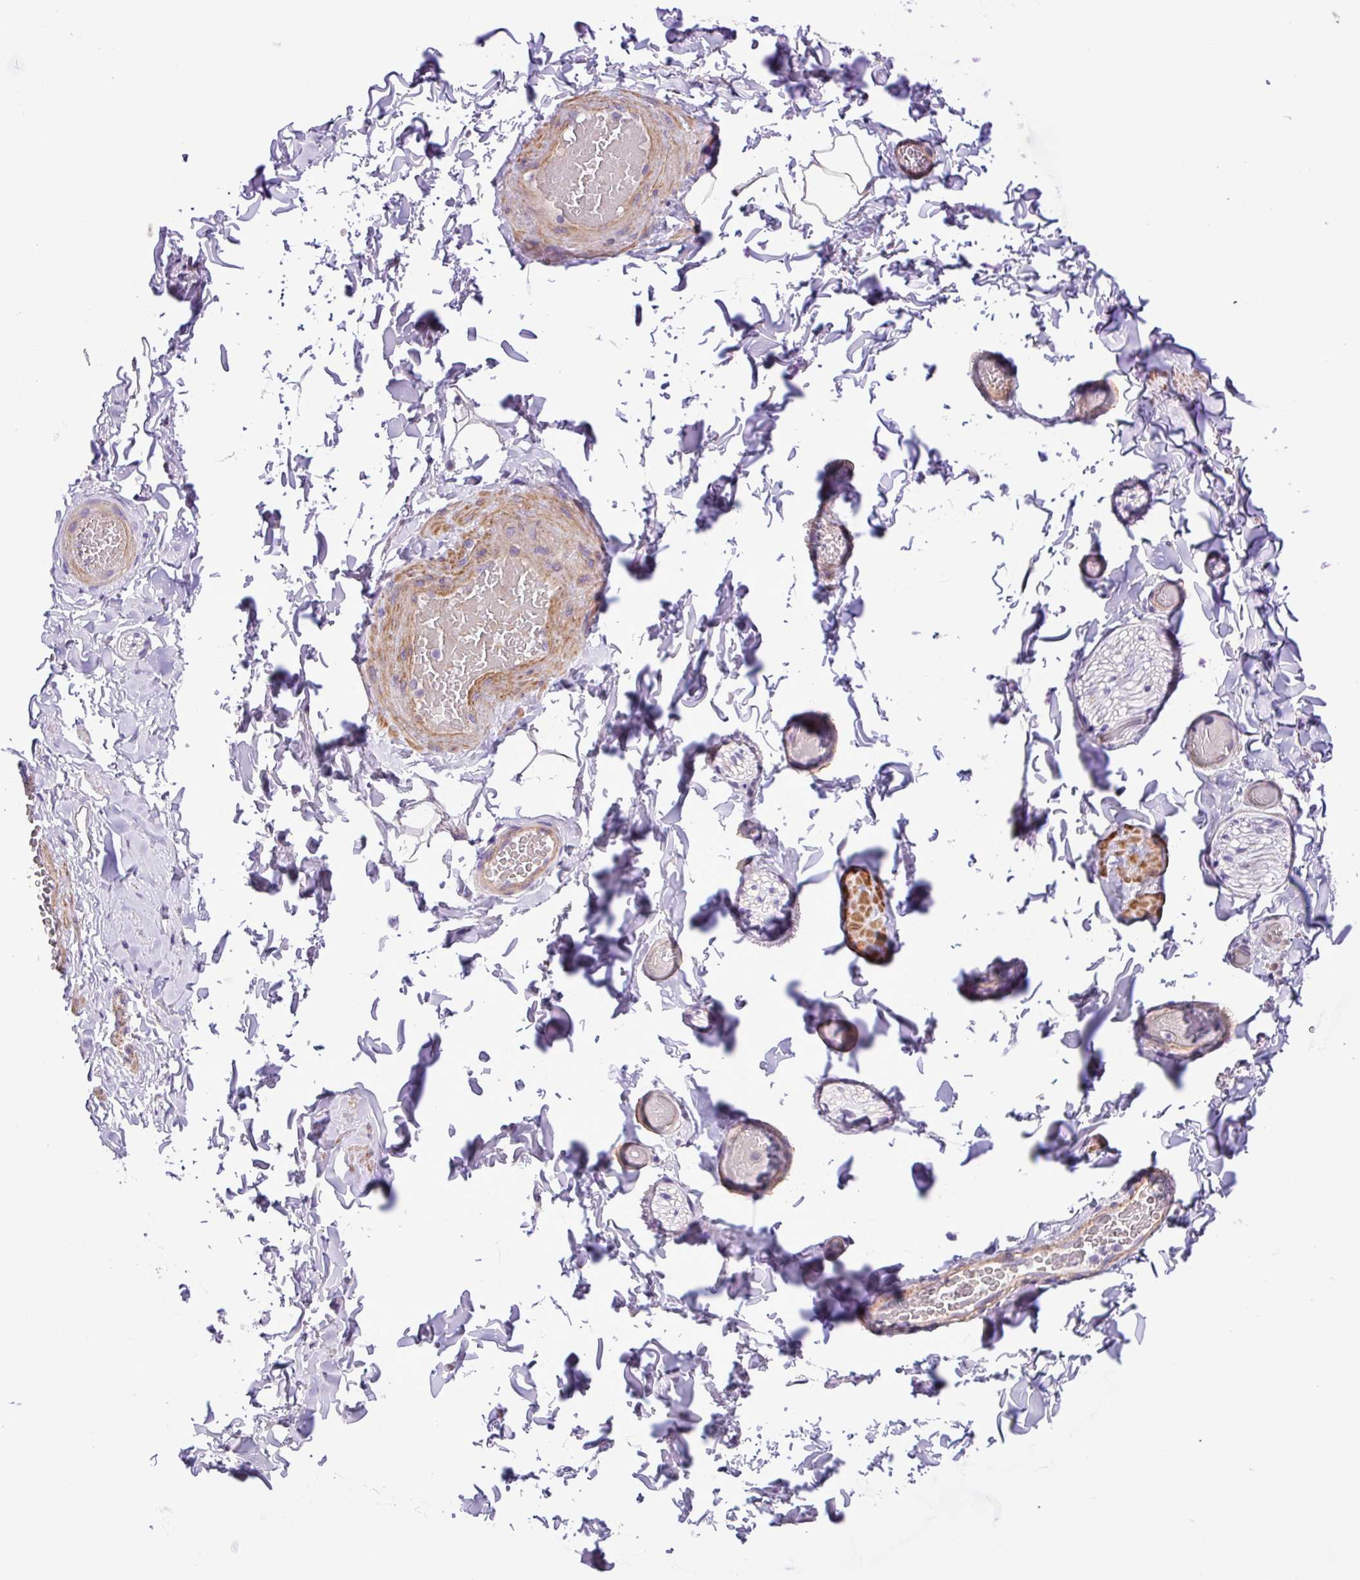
{"staining": {"intensity": "negative", "quantity": "none", "location": "none"}, "tissue": "adipose tissue", "cell_type": "Adipocytes", "image_type": "normal", "snomed": [{"axis": "morphology", "description": "Normal tissue, NOS"}, {"axis": "topography", "description": "Soft tissue"}, {"axis": "topography", "description": "Vascular tissue"}, {"axis": "topography", "description": "Peripheral nerve tissue"}], "caption": "This is an immunohistochemistry (IHC) micrograph of normal human adipose tissue. There is no expression in adipocytes.", "gene": "C11orf91", "patient": {"sex": "male", "age": 32}}